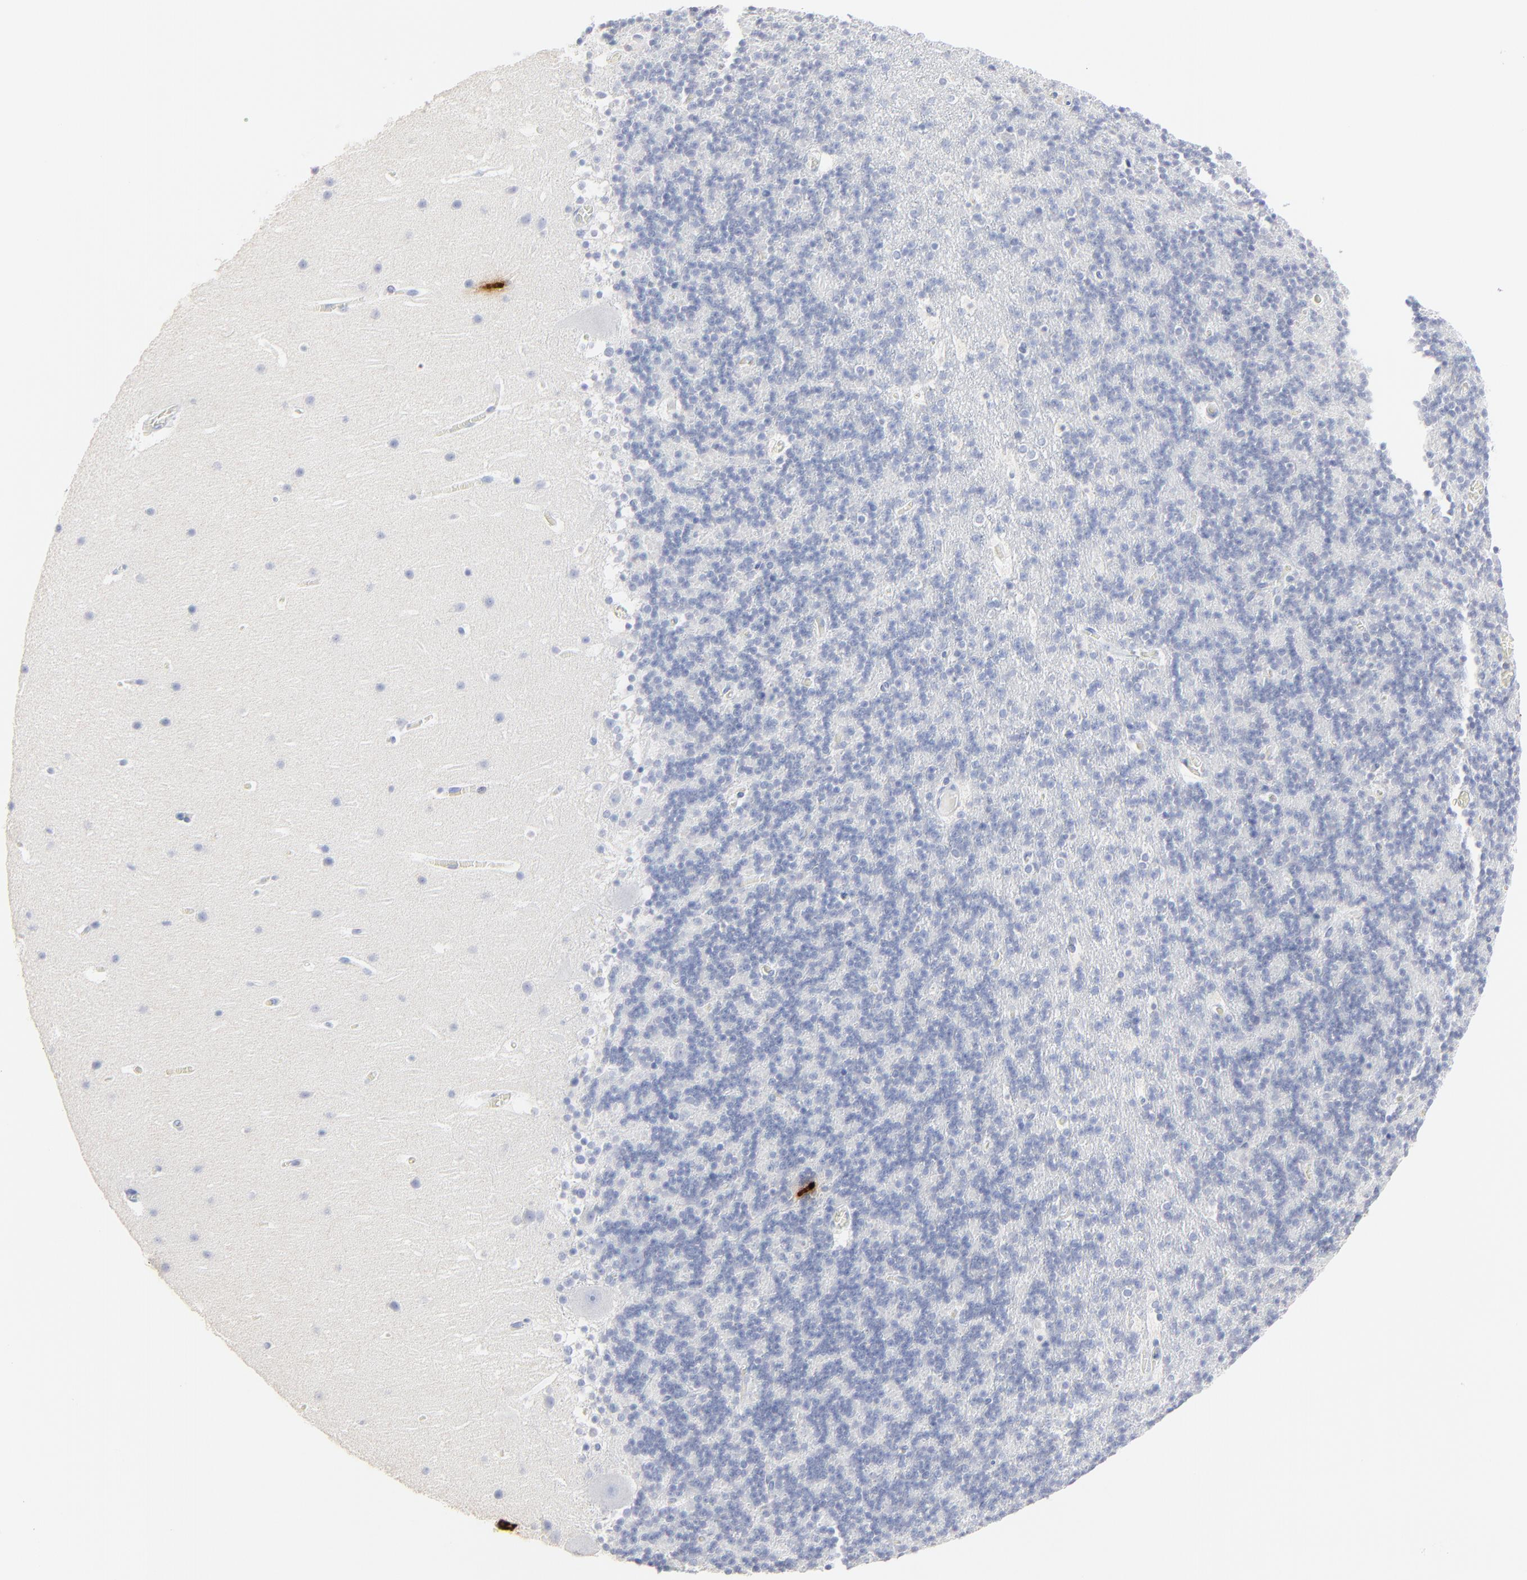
{"staining": {"intensity": "negative", "quantity": "none", "location": "none"}, "tissue": "cerebellum", "cell_type": "Cells in granular layer", "image_type": "normal", "snomed": [{"axis": "morphology", "description": "Normal tissue, NOS"}, {"axis": "topography", "description": "Cerebellum"}], "caption": "An IHC histopathology image of normal cerebellum is shown. There is no staining in cells in granular layer of cerebellum.", "gene": "LCN2", "patient": {"sex": "male", "age": 45}}